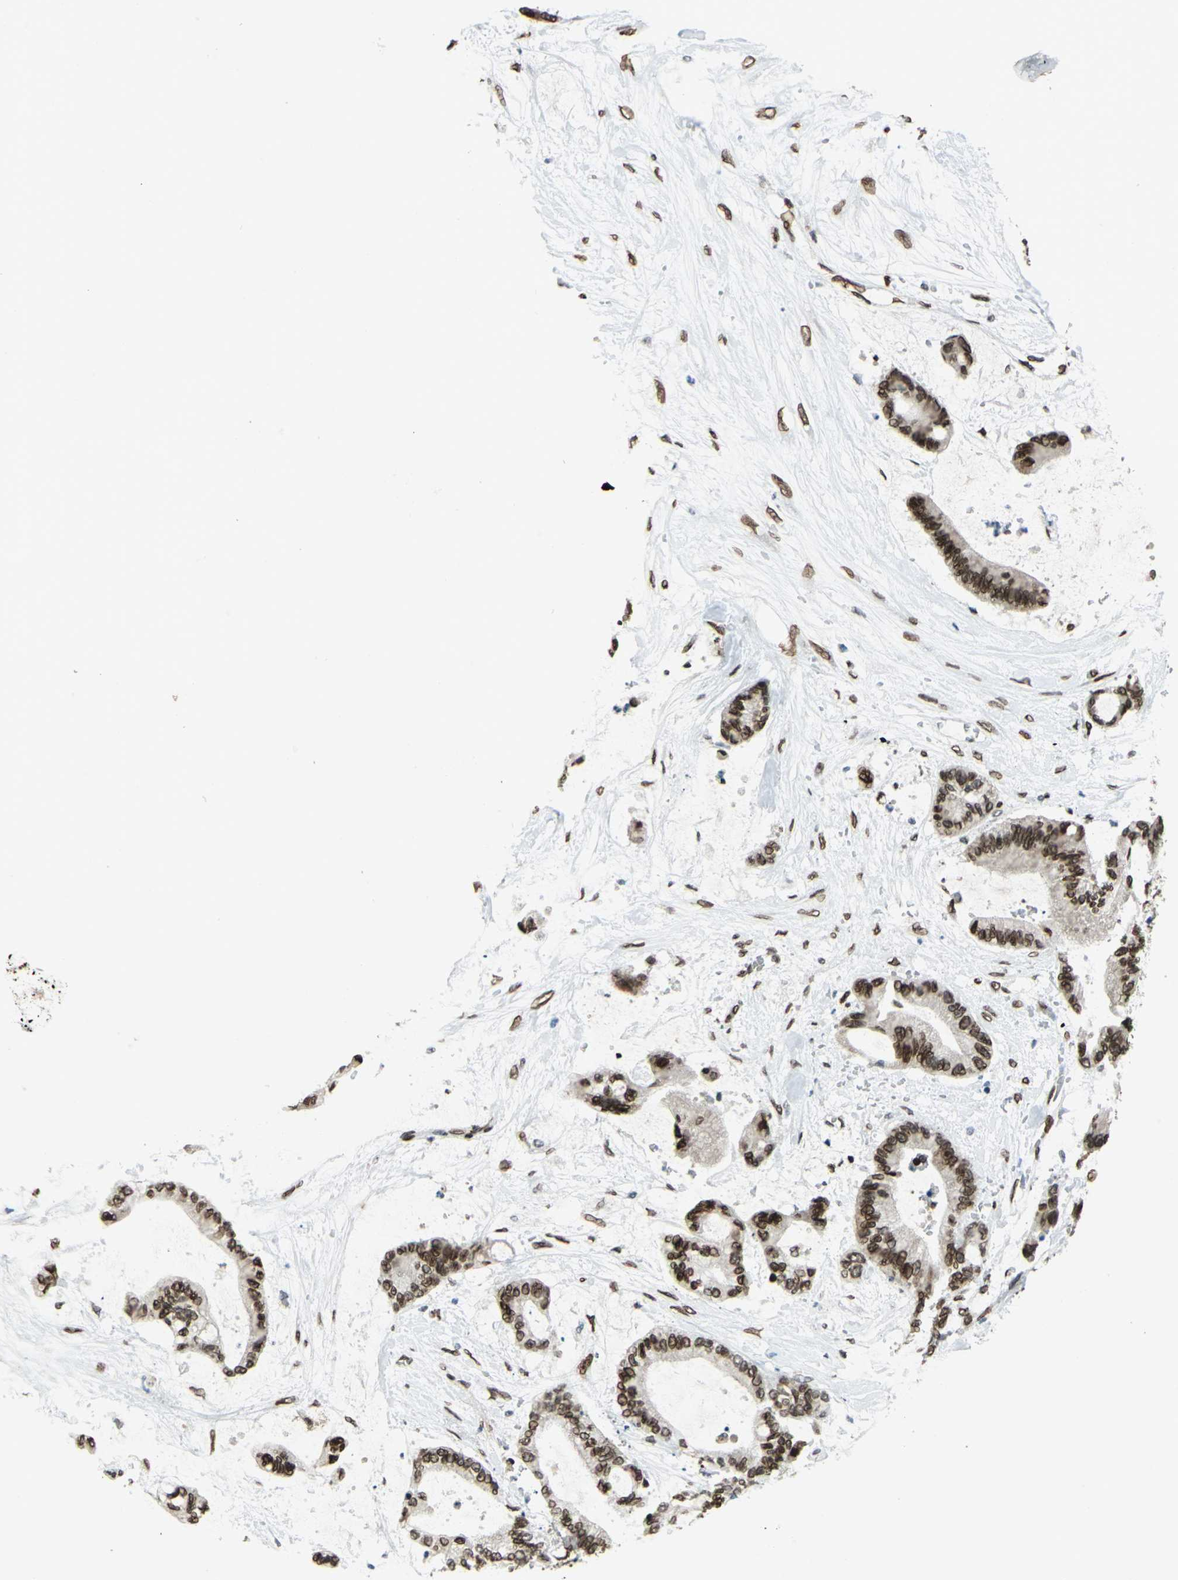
{"staining": {"intensity": "strong", "quantity": ">75%", "location": "nuclear"}, "tissue": "liver cancer", "cell_type": "Tumor cells", "image_type": "cancer", "snomed": [{"axis": "morphology", "description": "Cholangiocarcinoma"}, {"axis": "topography", "description": "Liver"}], "caption": "Liver cancer (cholangiocarcinoma) stained with DAB immunohistochemistry shows high levels of strong nuclear expression in about >75% of tumor cells.", "gene": "ISY1", "patient": {"sex": "female", "age": 73}}